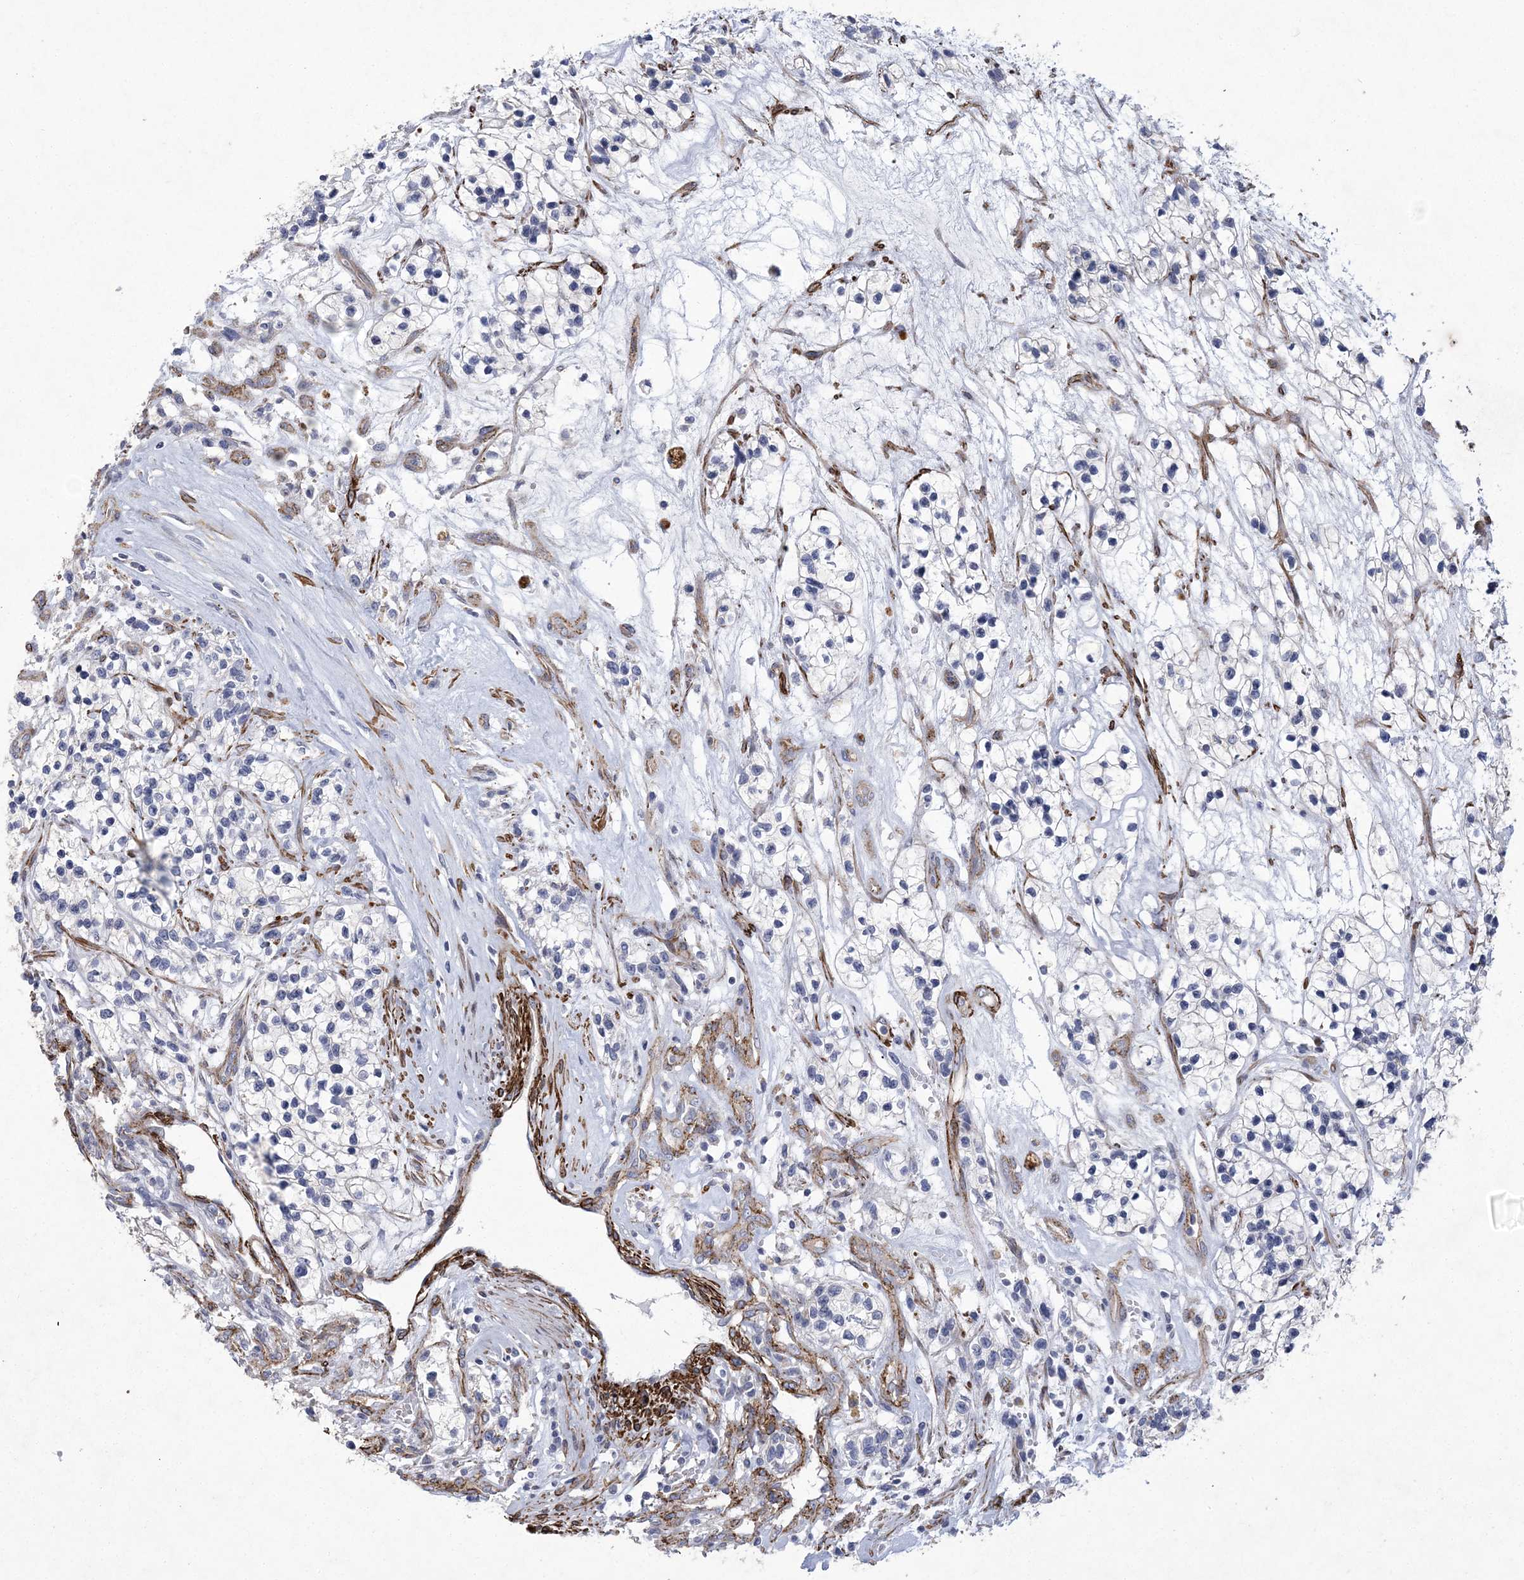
{"staining": {"intensity": "negative", "quantity": "none", "location": "none"}, "tissue": "renal cancer", "cell_type": "Tumor cells", "image_type": "cancer", "snomed": [{"axis": "morphology", "description": "Adenocarcinoma, NOS"}, {"axis": "topography", "description": "Kidney"}], "caption": "This is a photomicrograph of immunohistochemistry staining of renal adenocarcinoma, which shows no expression in tumor cells.", "gene": "ARSJ", "patient": {"sex": "female", "age": 57}}